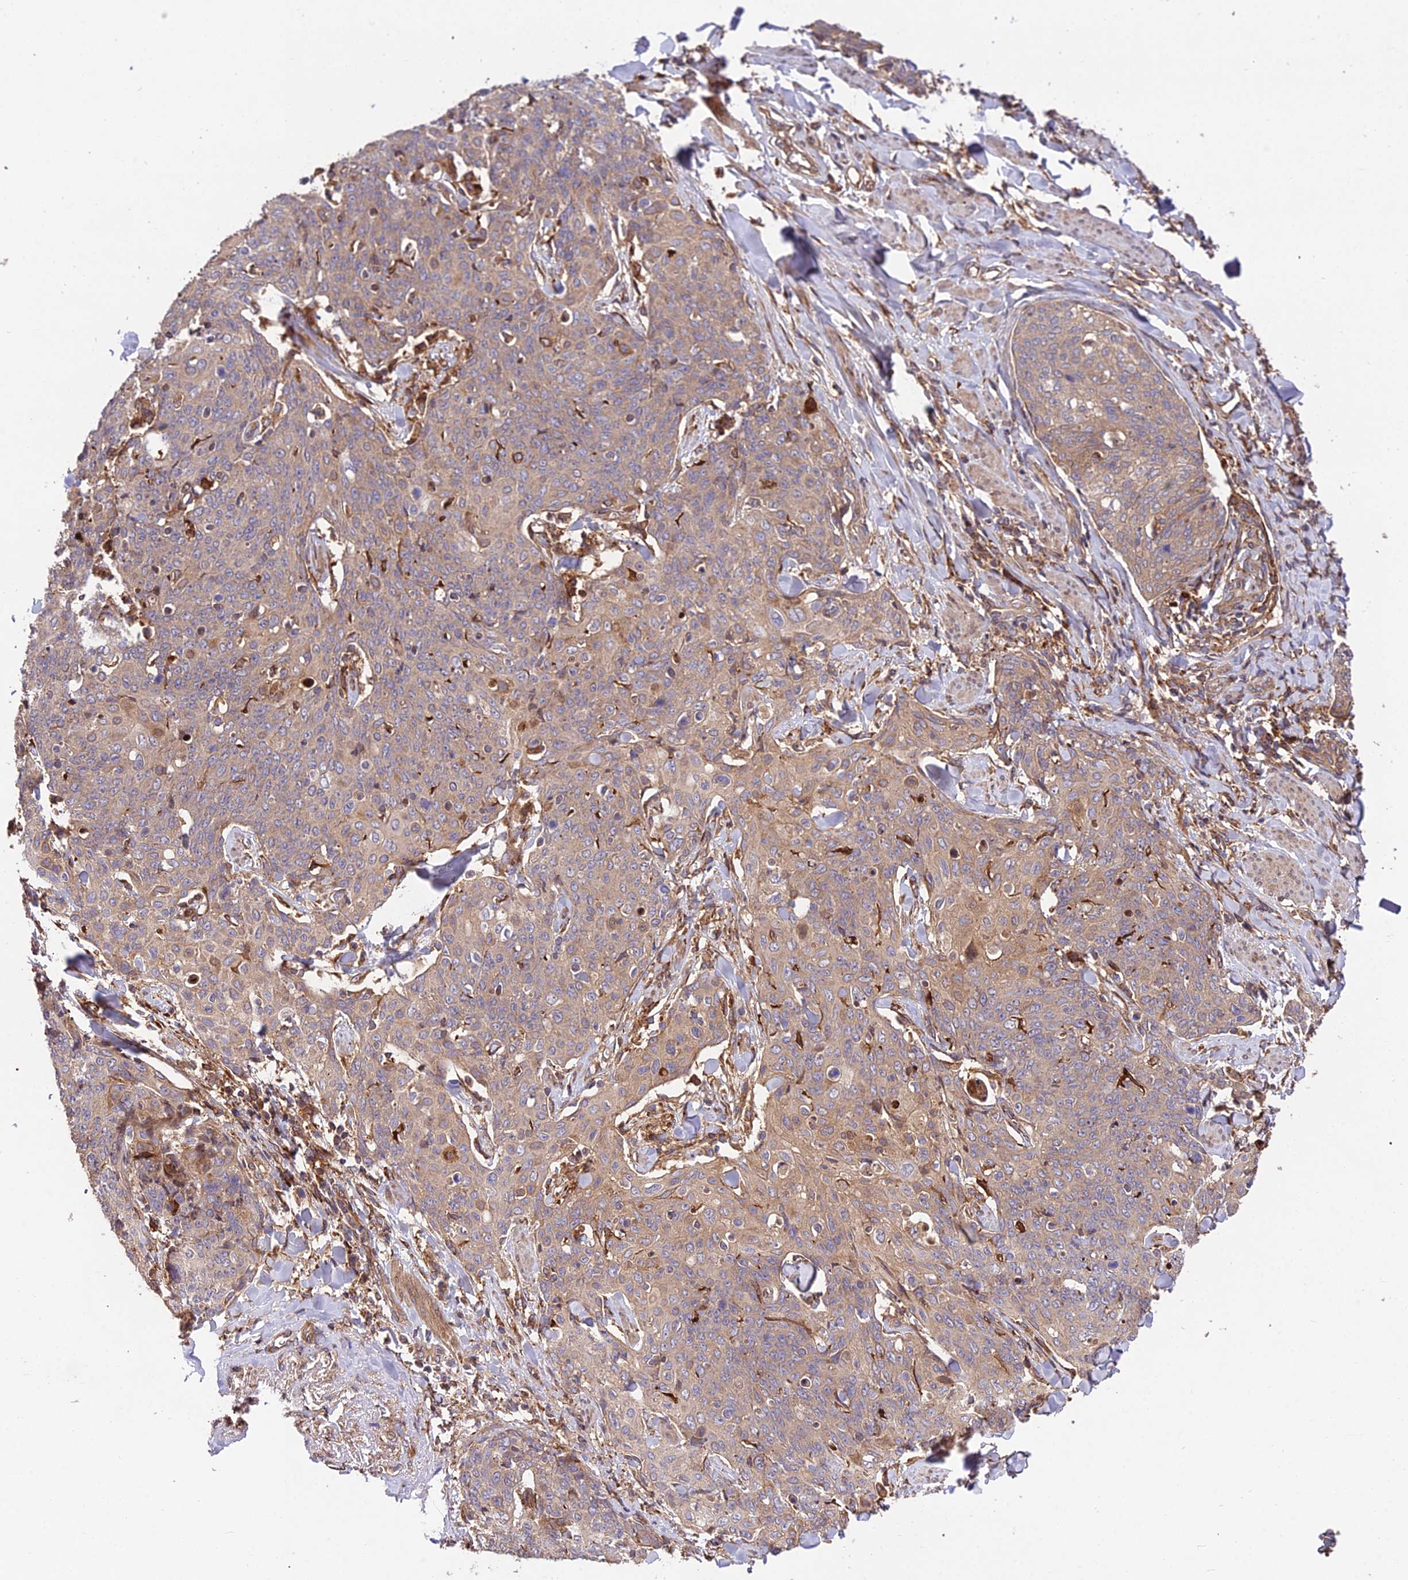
{"staining": {"intensity": "weak", "quantity": ">75%", "location": "cytoplasmic/membranous"}, "tissue": "skin cancer", "cell_type": "Tumor cells", "image_type": "cancer", "snomed": [{"axis": "morphology", "description": "Squamous cell carcinoma, NOS"}, {"axis": "topography", "description": "Skin"}, {"axis": "topography", "description": "Vulva"}], "caption": "Immunohistochemistry (IHC) of human squamous cell carcinoma (skin) displays low levels of weak cytoplasmic/membranous expression in approximately >75% of tumor cells. Nuclei are stained in blue.", "gene": "ROCK1", "patient": {"sex": "female", "age": 85}}